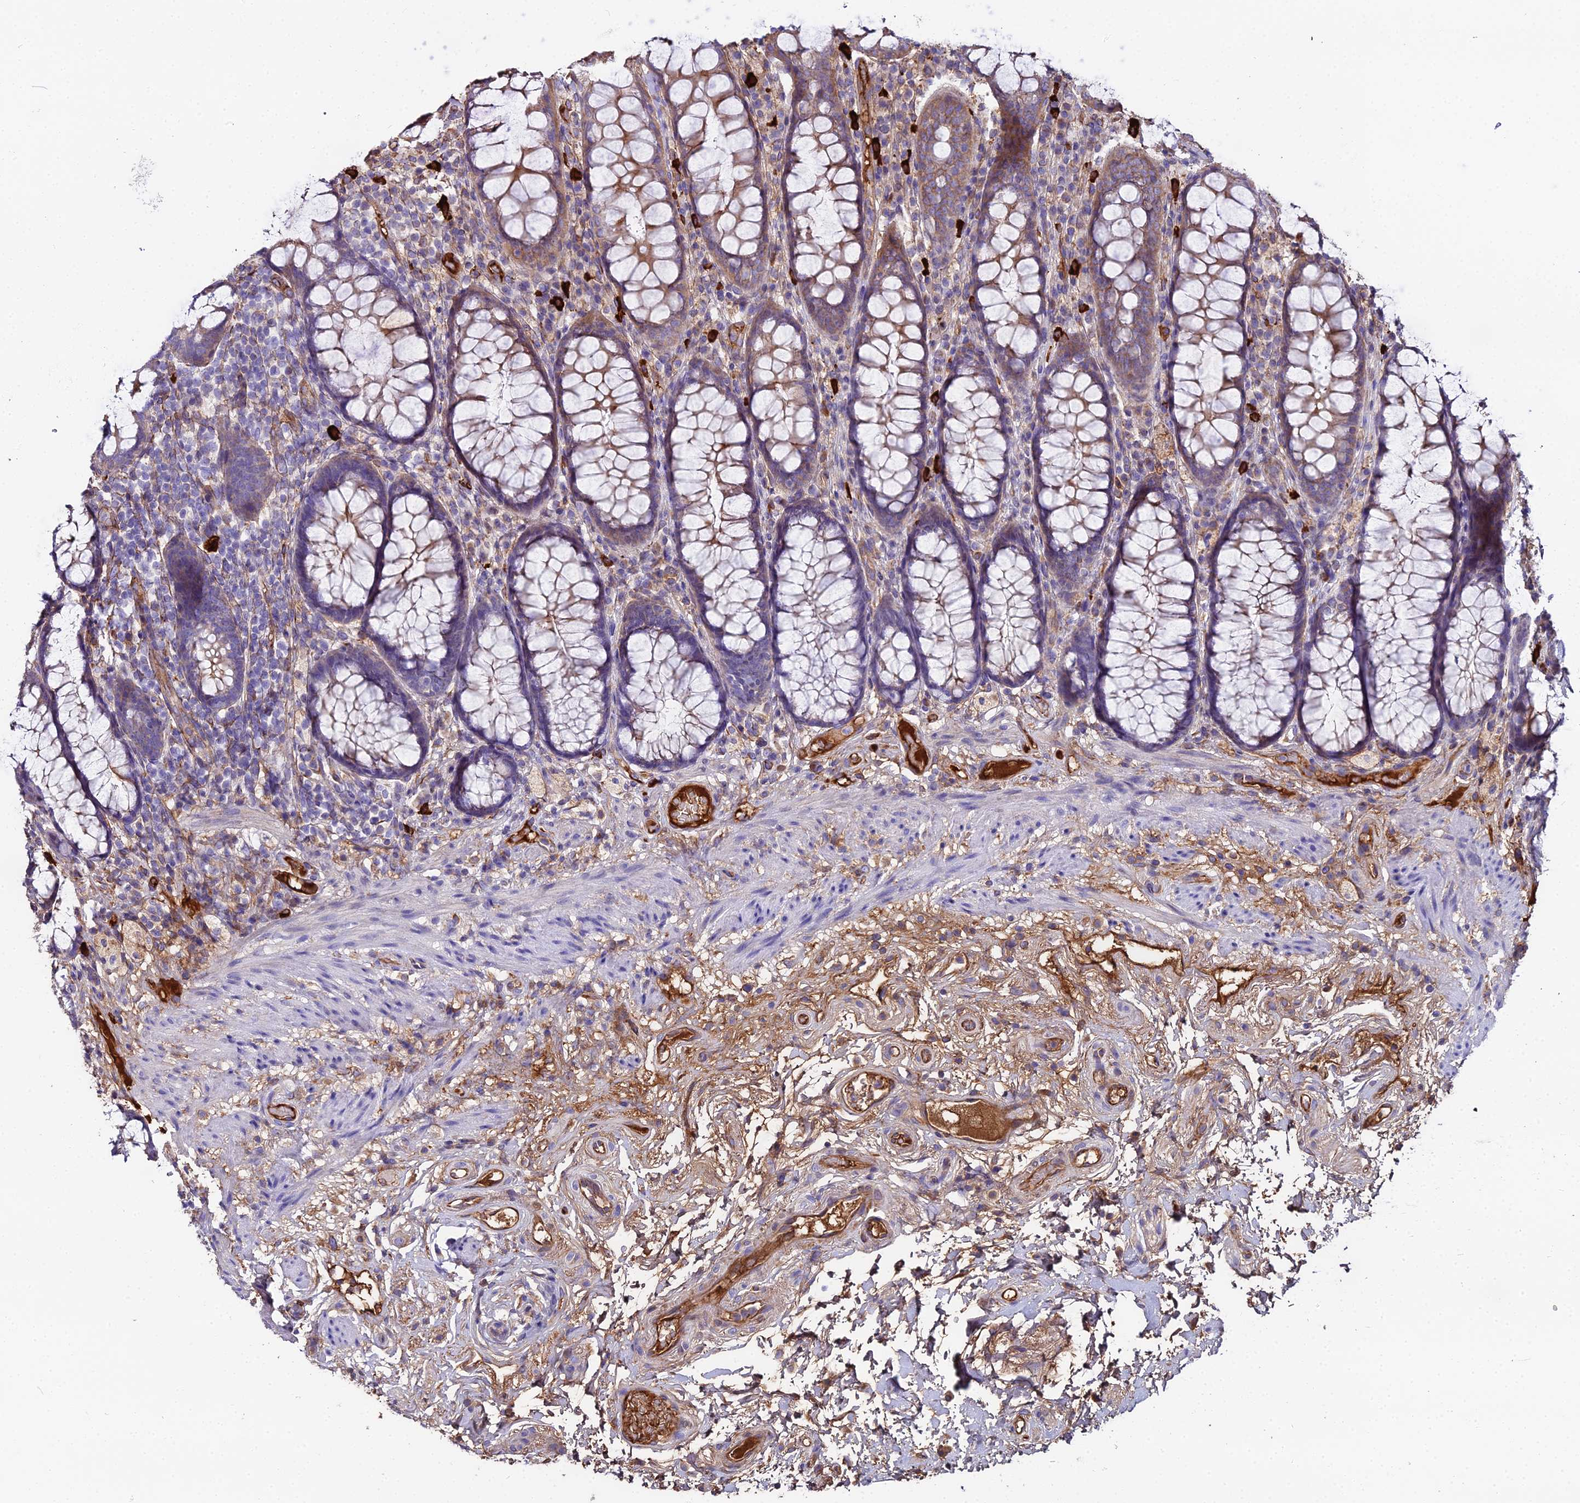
{"staining": {"intensity": "moderate", "quantity": "25%-75%", "location": "cytoplasmic/membranous"}, "tissue": "rectum", "cell_type": "Glandular cells", "image_type": "normal", "snomed": [{"axis": "morphology", "description": "Normal tissue, NOS"}, {"axis": "topography", "description": "Rectum"}], "caption": "This is a photomicrograph of immunohistochemistry staining of benign rectum, which shows moderate expression in the cytoplasmic/membranous of glandular cells.", "gene": "BEX4", "patient": {"sex": "male", "age": 83}}